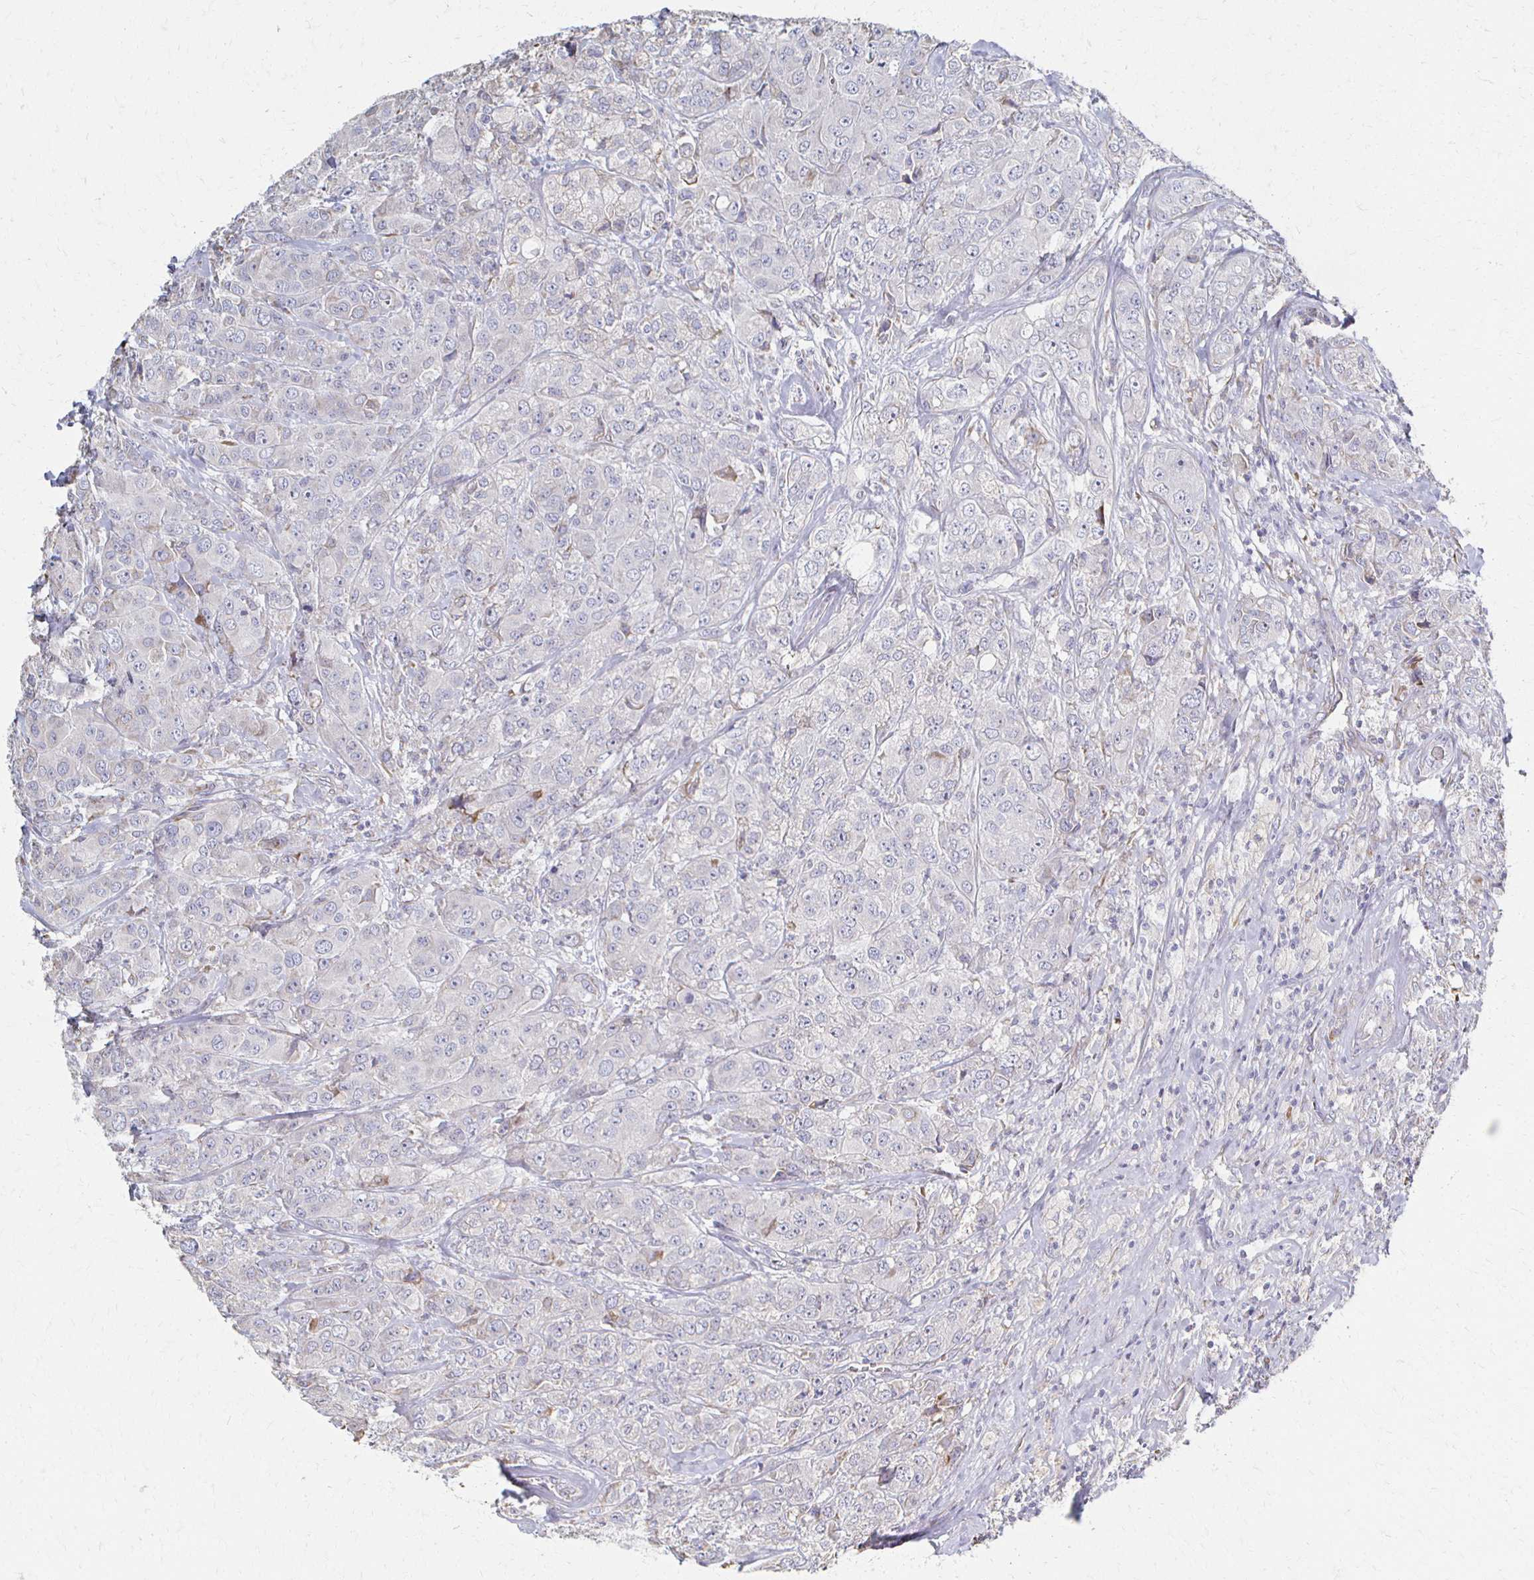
{"staining": {"intensity": "negative", "quantity": "none", "location": "none"}, "tissue": "breast cancer", "cell_type": "Tumor cells", "image_type": "cancer", "snomed": [{"axis": "morphology", "description": "Normal tissue, NOS"}, {"axis": "morphology", "description": "Duct carcinoma"}, {"axis": "topography", "description": "Breast"}], "caption": "There is no significant expression in tumor cells of intraductal carcinoma (breast).", "gene": "ATP1A3", "patient": {"sex": "female", "age": 43}}